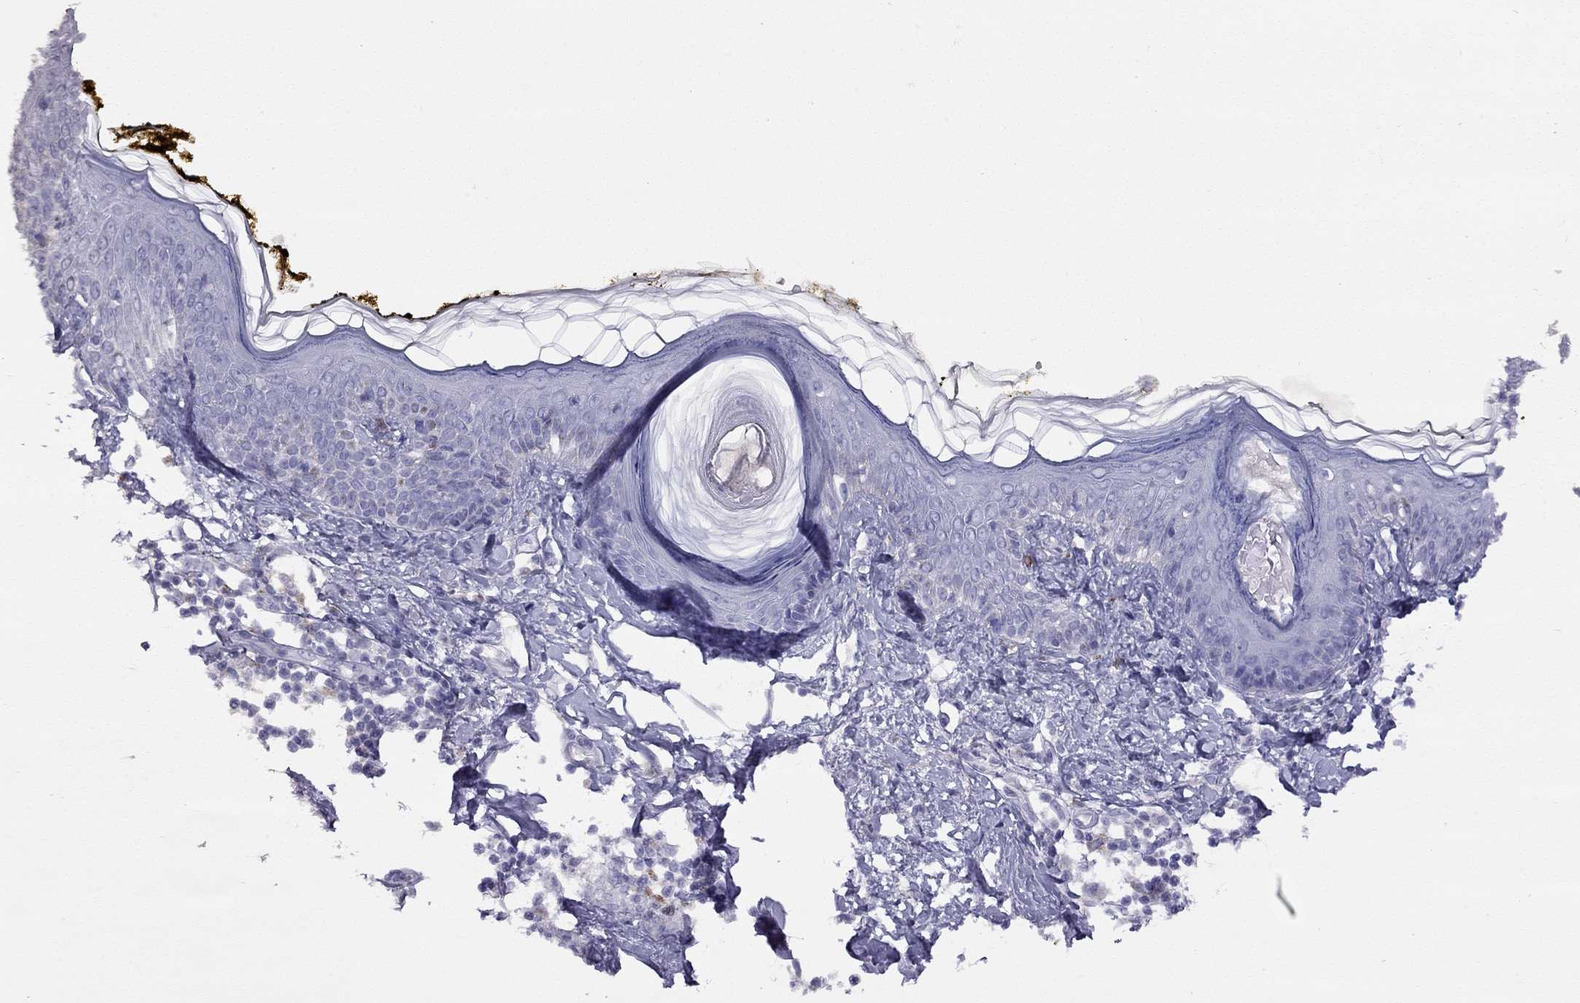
{"staining": {"intensity": "negative", "quantity": "none", "location": "none"}, "tissue": "skin", "cell_type": "Fibroblasts", "image_type": "normal", "snomed": [{"axis": "morphology", "description": "Normal tissue, NOS"}, {"axis": "topography", "description": "Skin"}], "caption": "High power microscopy photomicrograph of an immunohistochemistry photomicrograph of normal skin, revealing no significant positivity in fibroblasts. (Immunohistochemistry (ihc), brightfield microscopy, high magnification).", "gene": "CPNE4", "patient": {"sex": "male", "age": 76}}